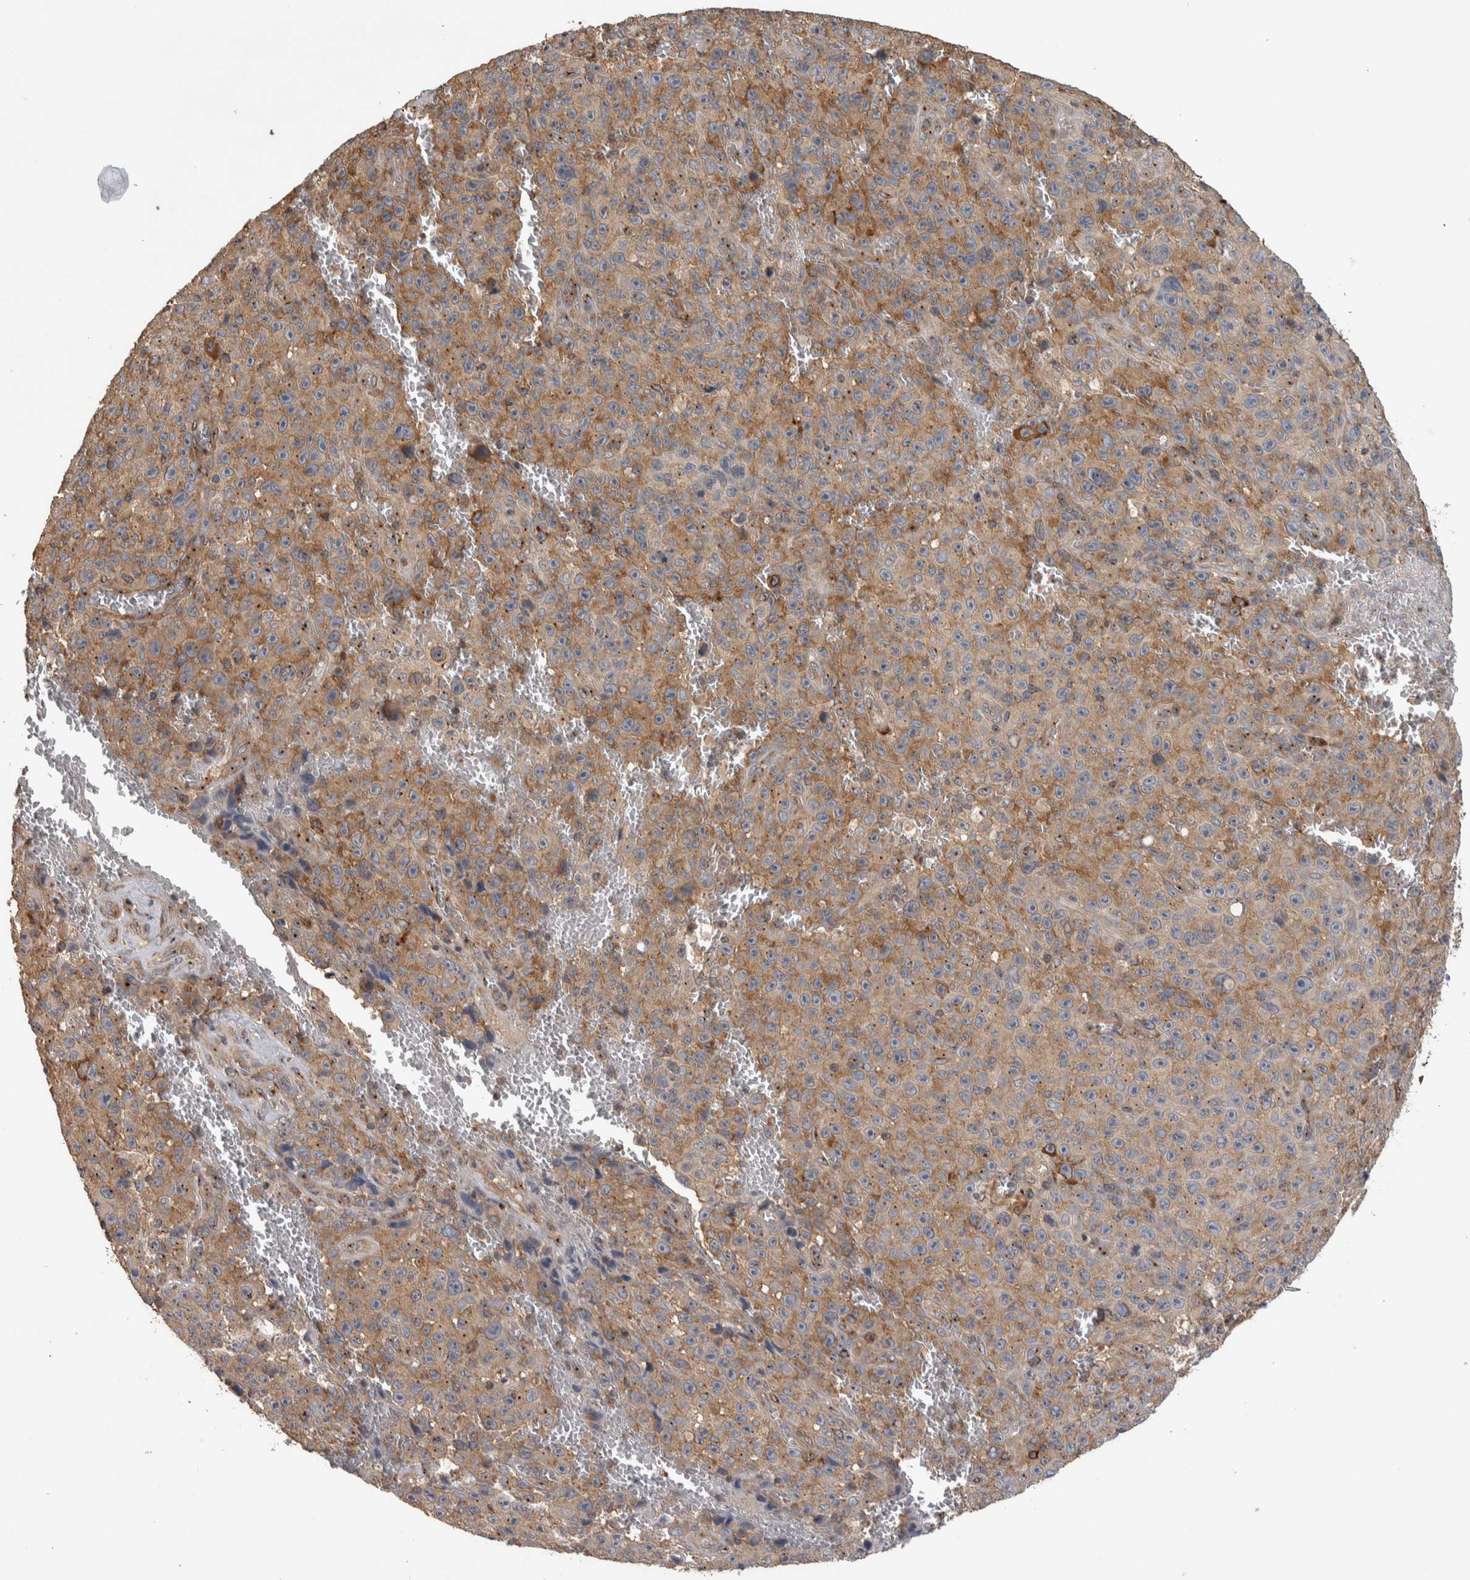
{"staining": {"intensity": "moderate", "quantity": ">75%", "location": "cytoplasmic/membranous"}, "tissue": "melanoma", "cell_type": "Tumor cells", "image_type": "cancer", "snomed": [{"axis": "morphology", "description": "Malignant melanoma, NOS"}, {"axis": "topography", "description": "Skin"}], "caption": "A medium amount of moderate cytoplasmic/membranous expression is identified in about >75% of tumor cells in malignant melanoma tissue.", "gene": "IFRD1", "patient": {"sex": "female", "age": 82}}